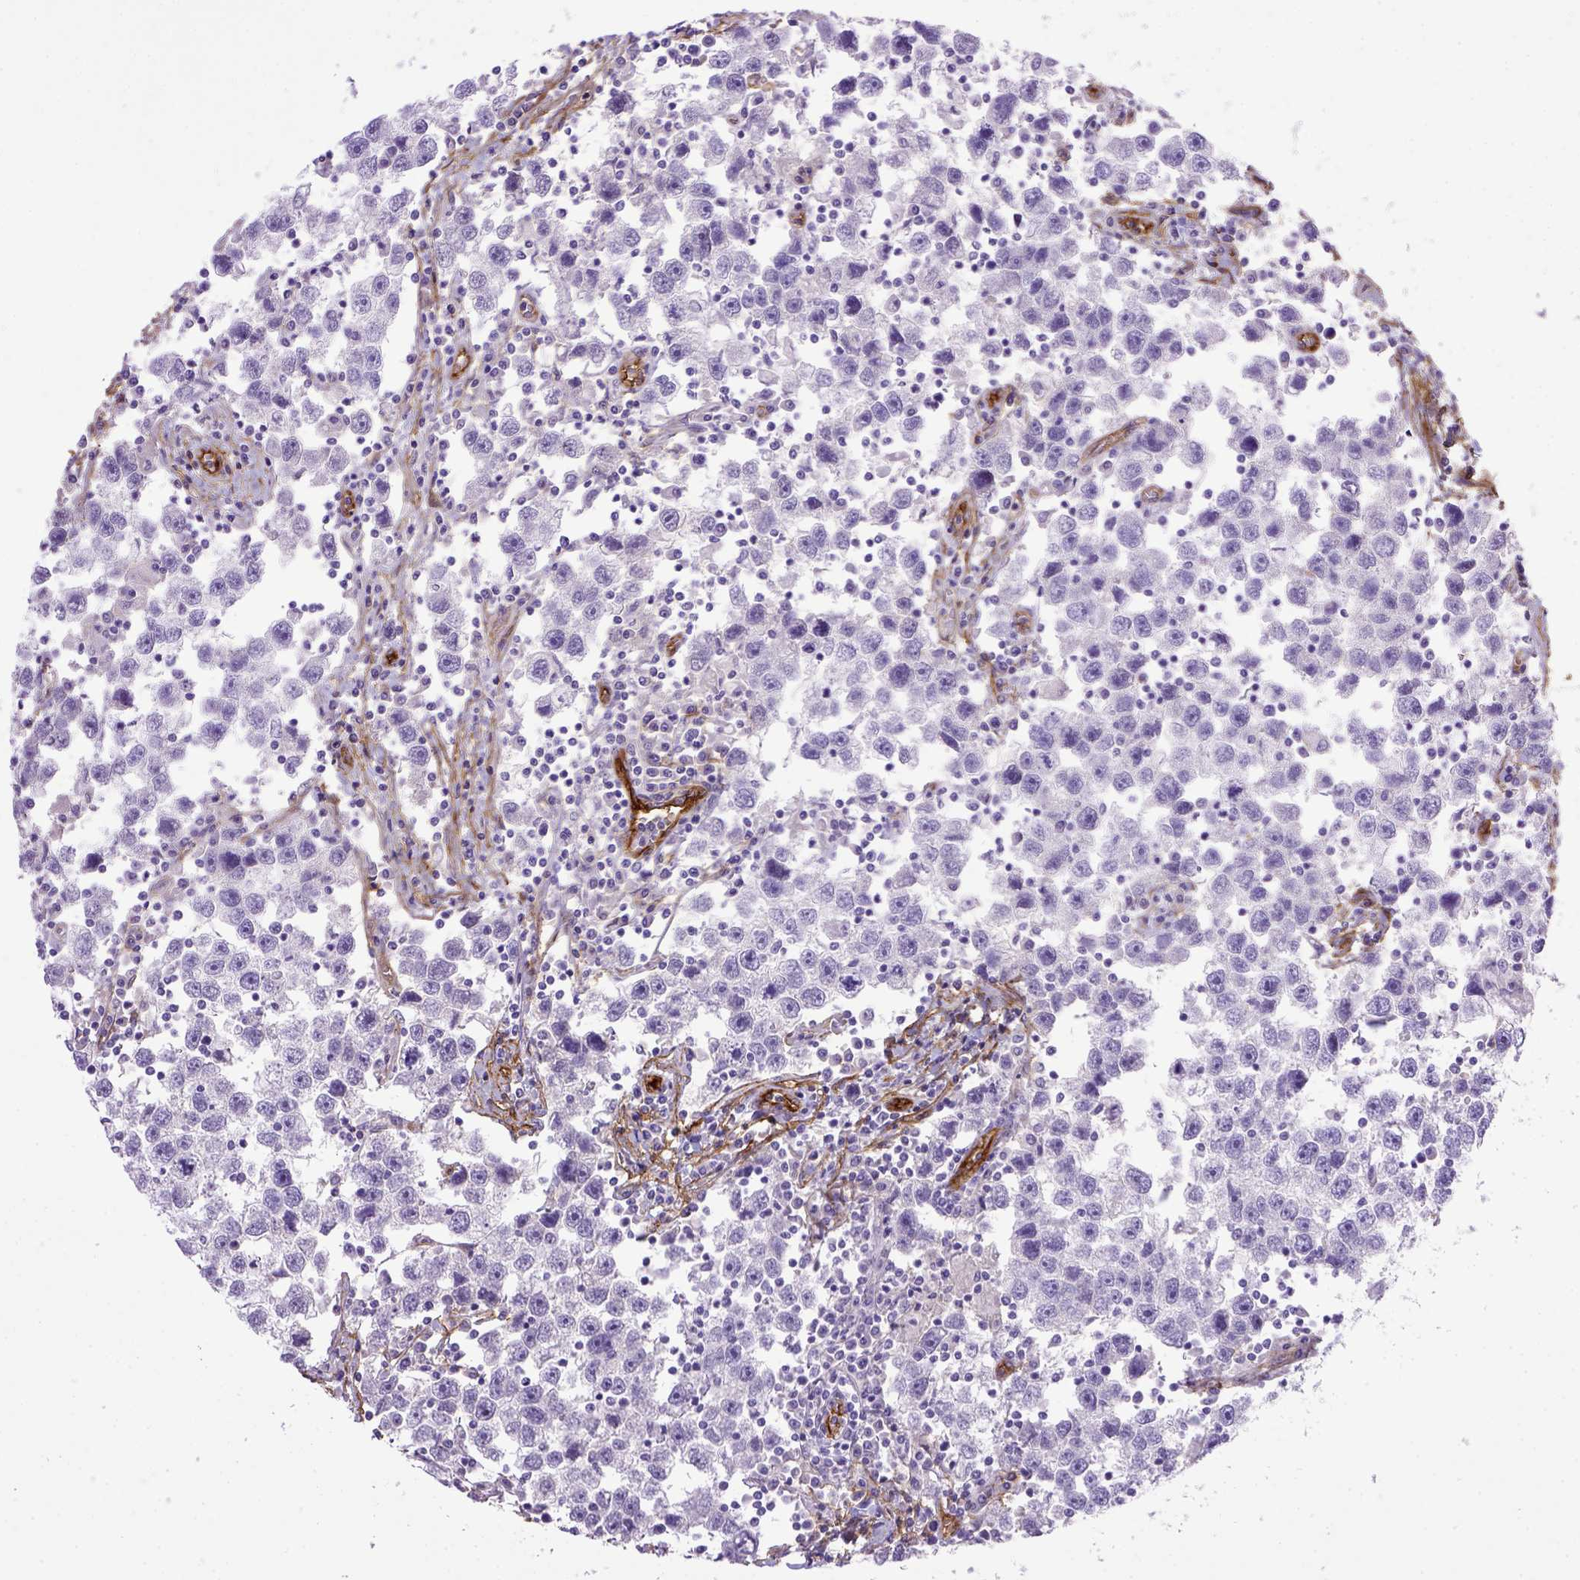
{"staining": {"intensity": "negative", "quantity": "none", "location": "none"}, "tissue": "testis cancer", "cell_type": "Tumor cells", "image_type": "cancer", "snomed": [{"axis": "morphology", "description": "Seminoma, NOS"}, {"axis": "topography", "description": "Testis"}], "caption": "Immunohistochemical staining of human testis seminoma exhibits no significant positivity in tumor cells.", "gene": "ENG", "patient": {"sex": "male", "age": 30}}